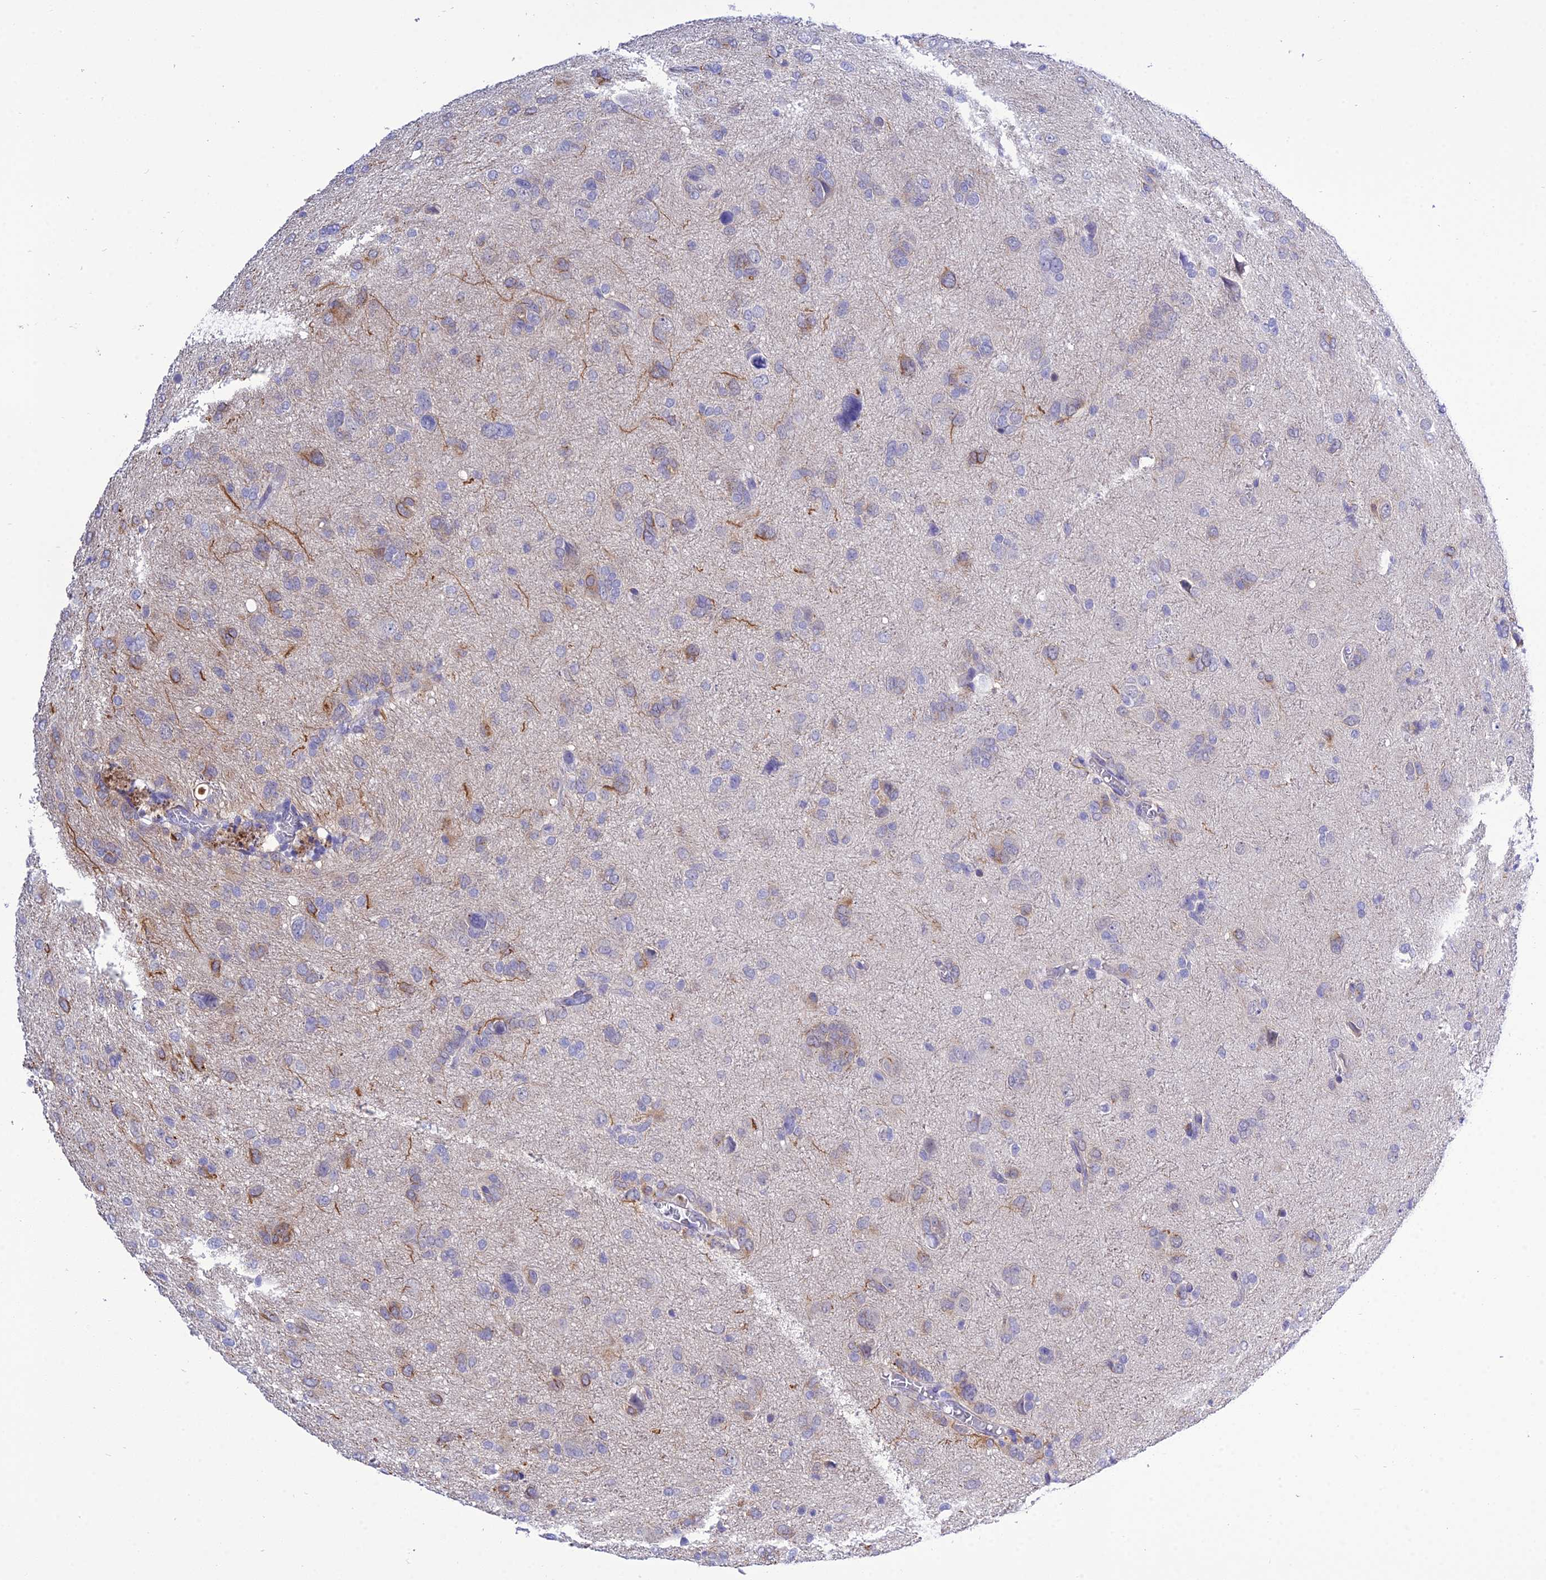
{"staining": {"intensity": "moderate", "quantity": "<25%", "location": "cytoplasmic/membranous"}, "tissue": "glioma", "cell_type": "Tumor cells", "image_type": "cancer", "snomed": [{"axis": "morphology", "description": "Glioma, malignant, High grade"}, {"axis": "topography", "description": "Brain"}], "caption": "Tumor cells reveal low levels of moderate cytoplasmic/membranous positivity in approximately <25% of cells in glioma.", "gene": "DEFB107A", "patient": {"sex": "female", "age": 59}}